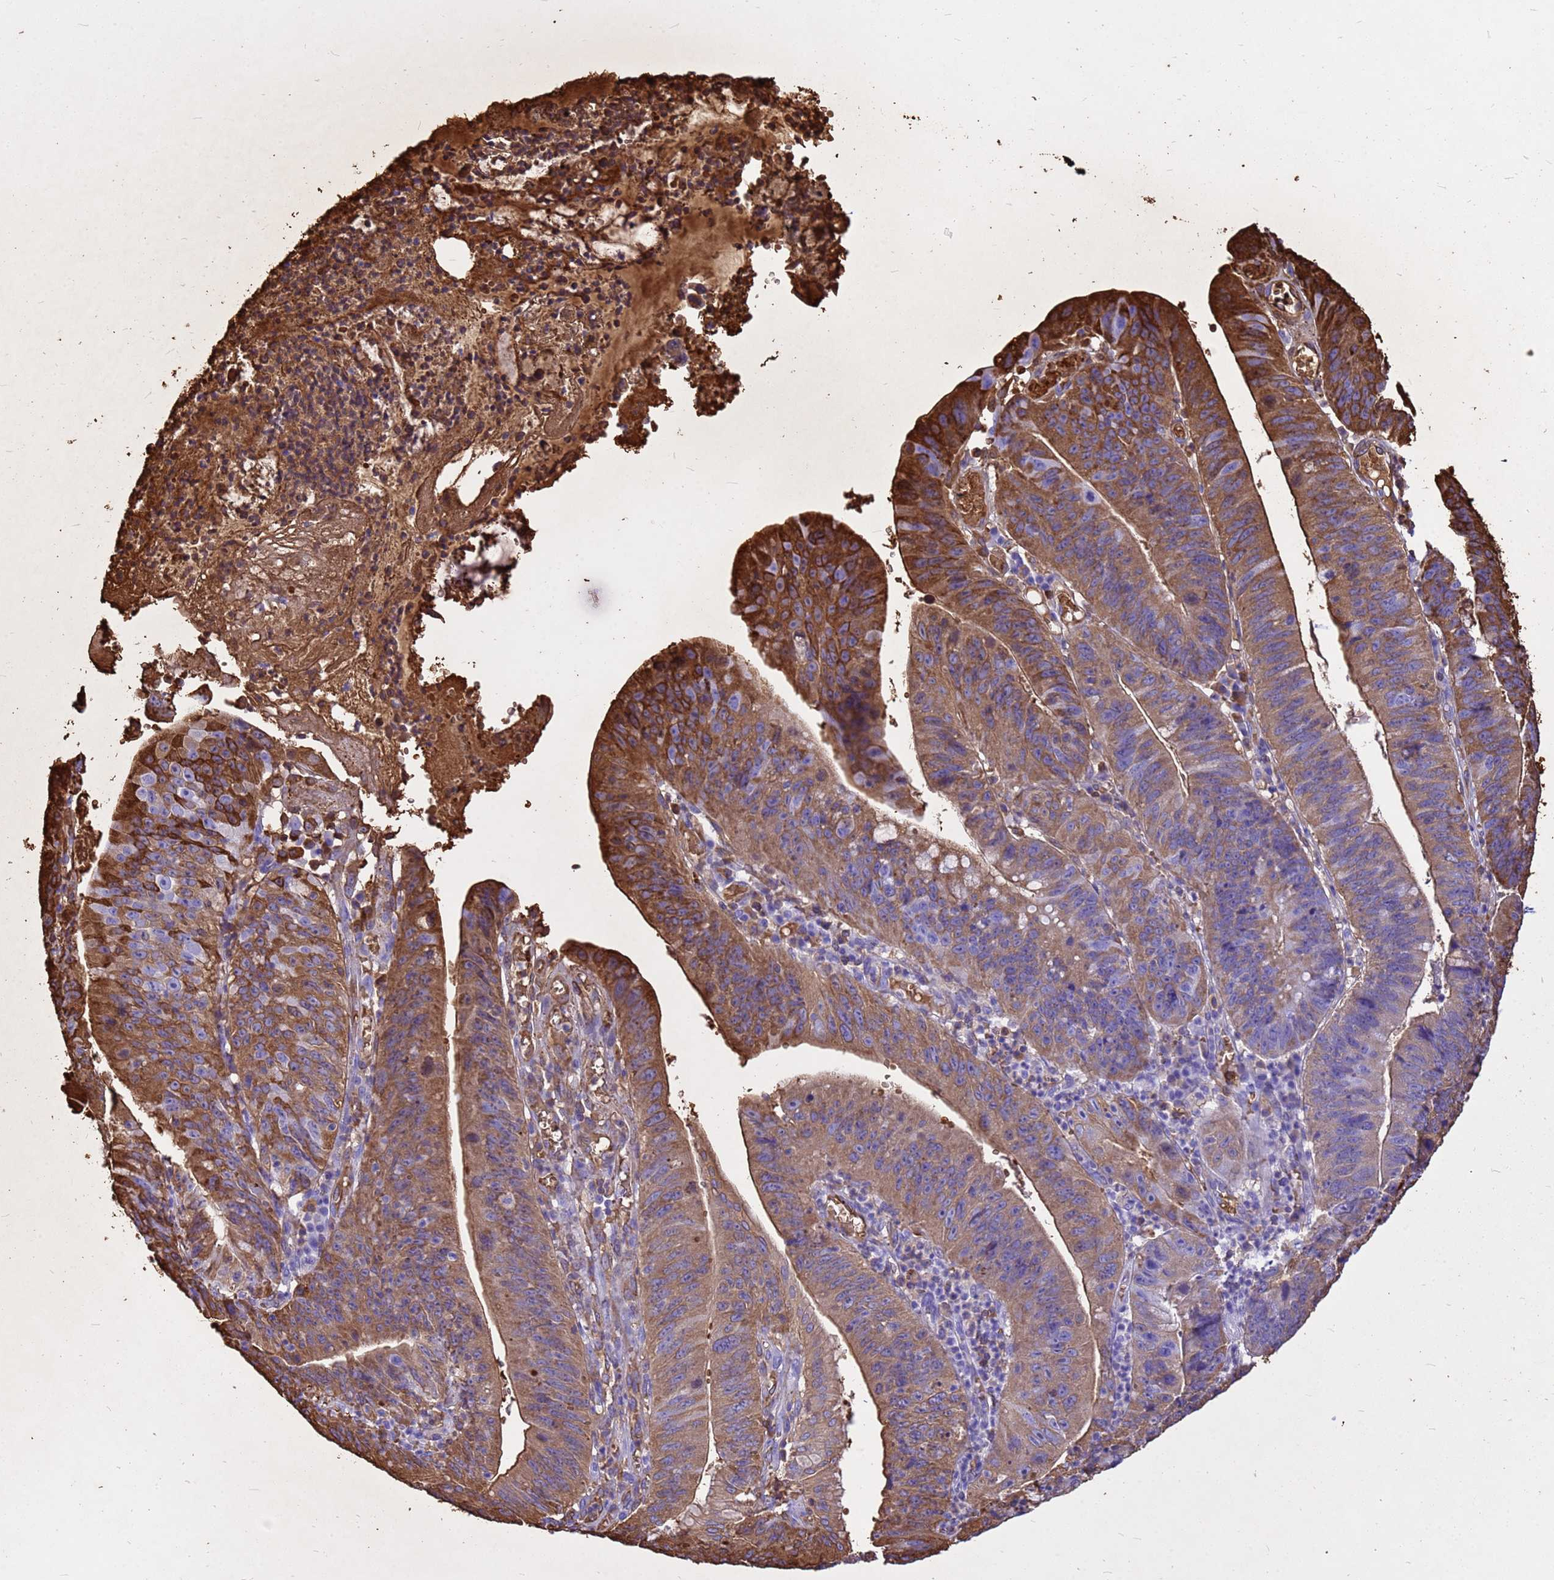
{"staining": {"intensity": "strong", "quantity": "25%-75%", "location": "cytoplasmic/membranous"}, "tissue": "stomach cancer", "cell_type": "Tumor cells", "image_type": "cancer", "snomed": [{"axis": "morphology", "description": "Adenocarcinoma, NOS"}, {"axis": "topography", "description": "Stomach"}], "caption": "A high amount of strong cytoplasmic/membranous positivity is identified in about 25%-75% of tumor cells in stomach adenocarcinoma tissue.", "gene": "HBA2", "patient": {"sex": "male", "age": 59}}